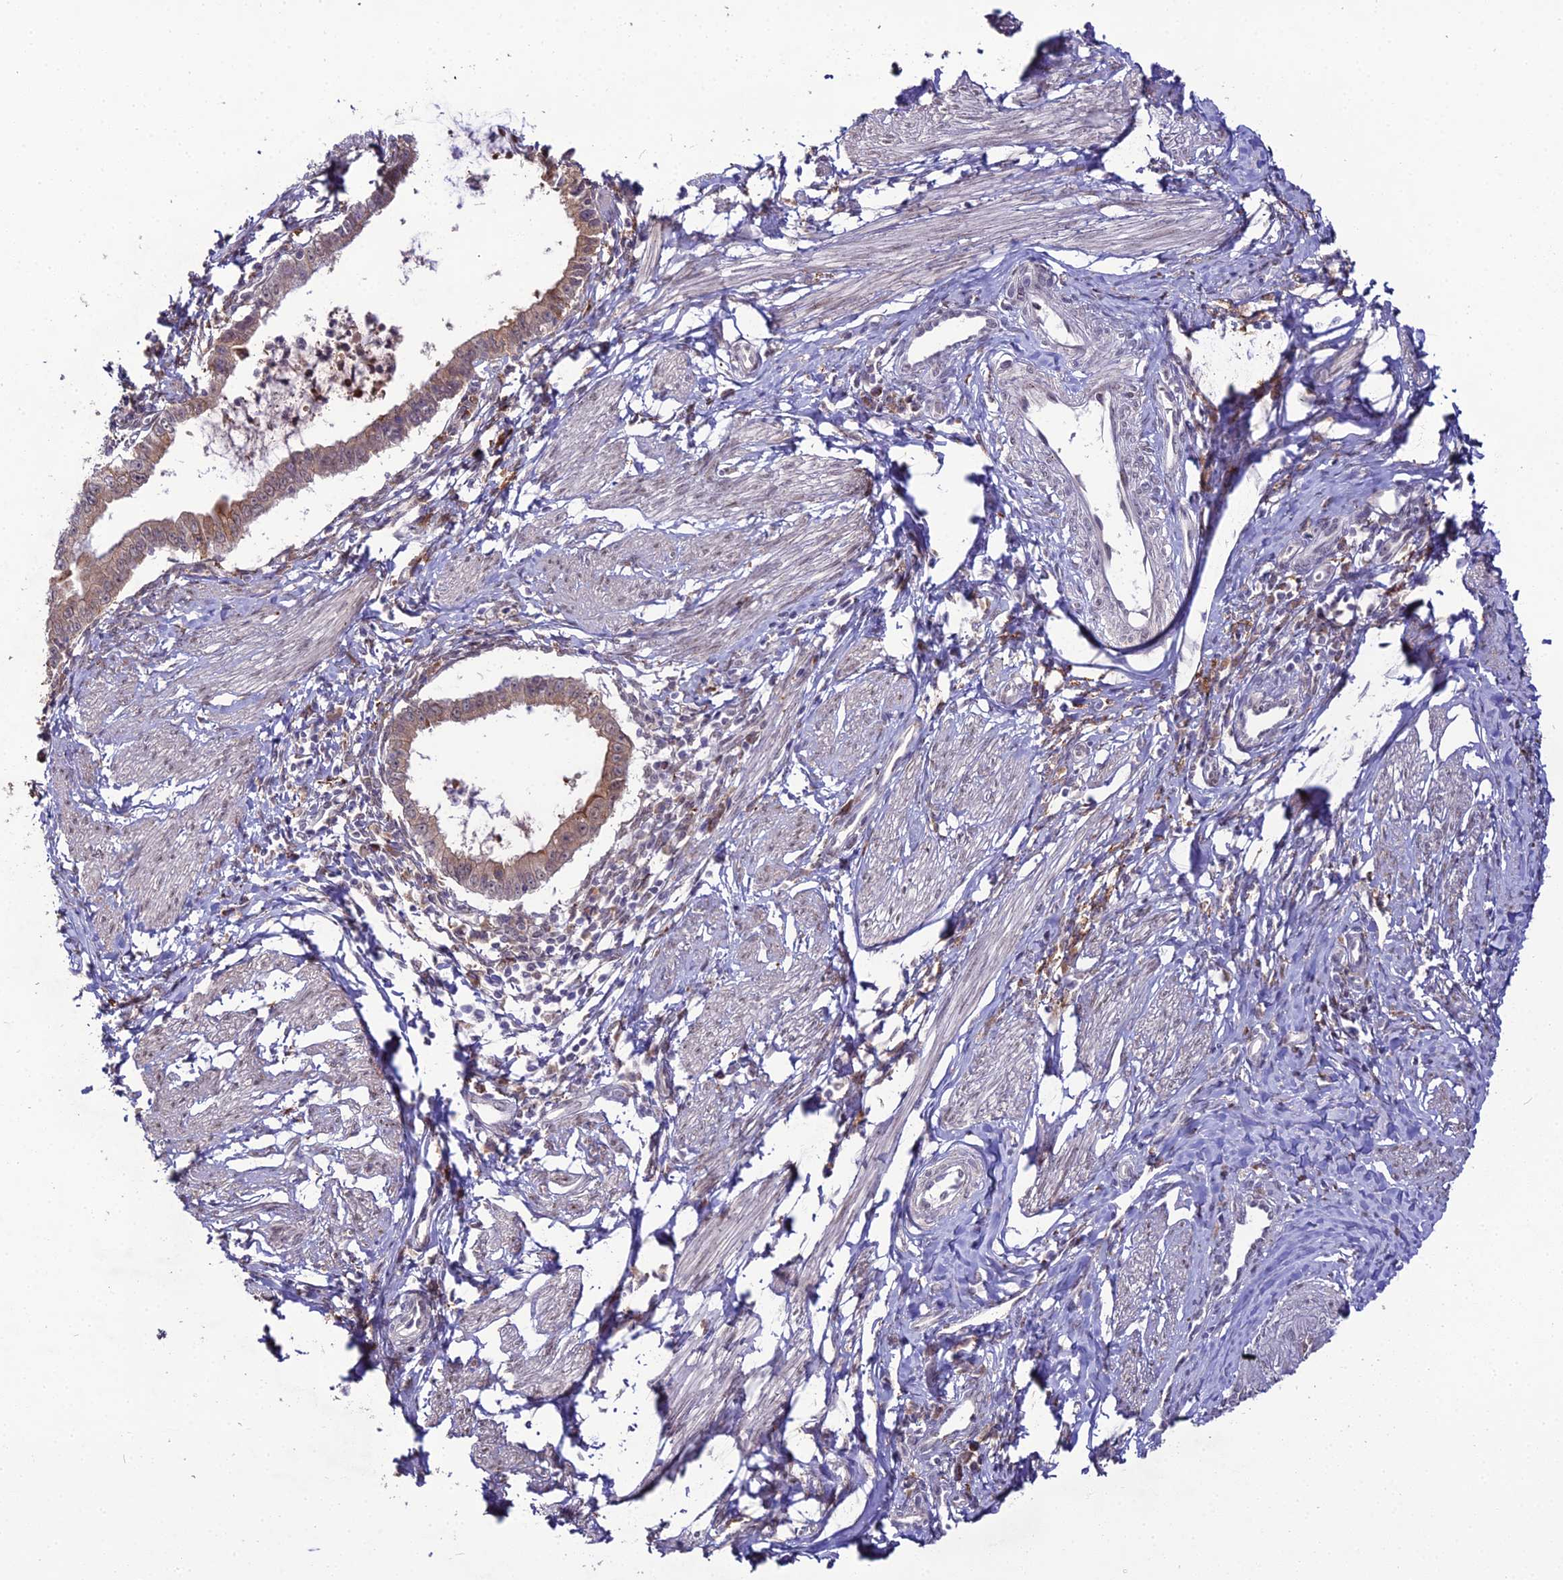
{"staining": {"intensity": "moderate", "quantity": "25%-75%", "location": "cytoplasmic/membranous"}, "tissue": "cervical cancer", "cell_type": "Tumor cells", "image_type": "cancer", "snomed": [{"axis": "morphology", "description": "Adenocarcinoma, NOS"}, {"axis": "topography", "description": "Cervix"}], "caption": "DAB (3,3'-diaminobenzidine) immunohistochemical staining of human cervical cancer (adenocarcinoma) exhibits moderate cytoplasmic/membranous protein expression in about 25%-75% of tumor cells. The protein is stained brown, and the nuclei are stained in blue (DAB IHC with brightfield microscopy, high magnification).", "gene": "TROAP", "patient": {"sex": "female", "age": 36}}